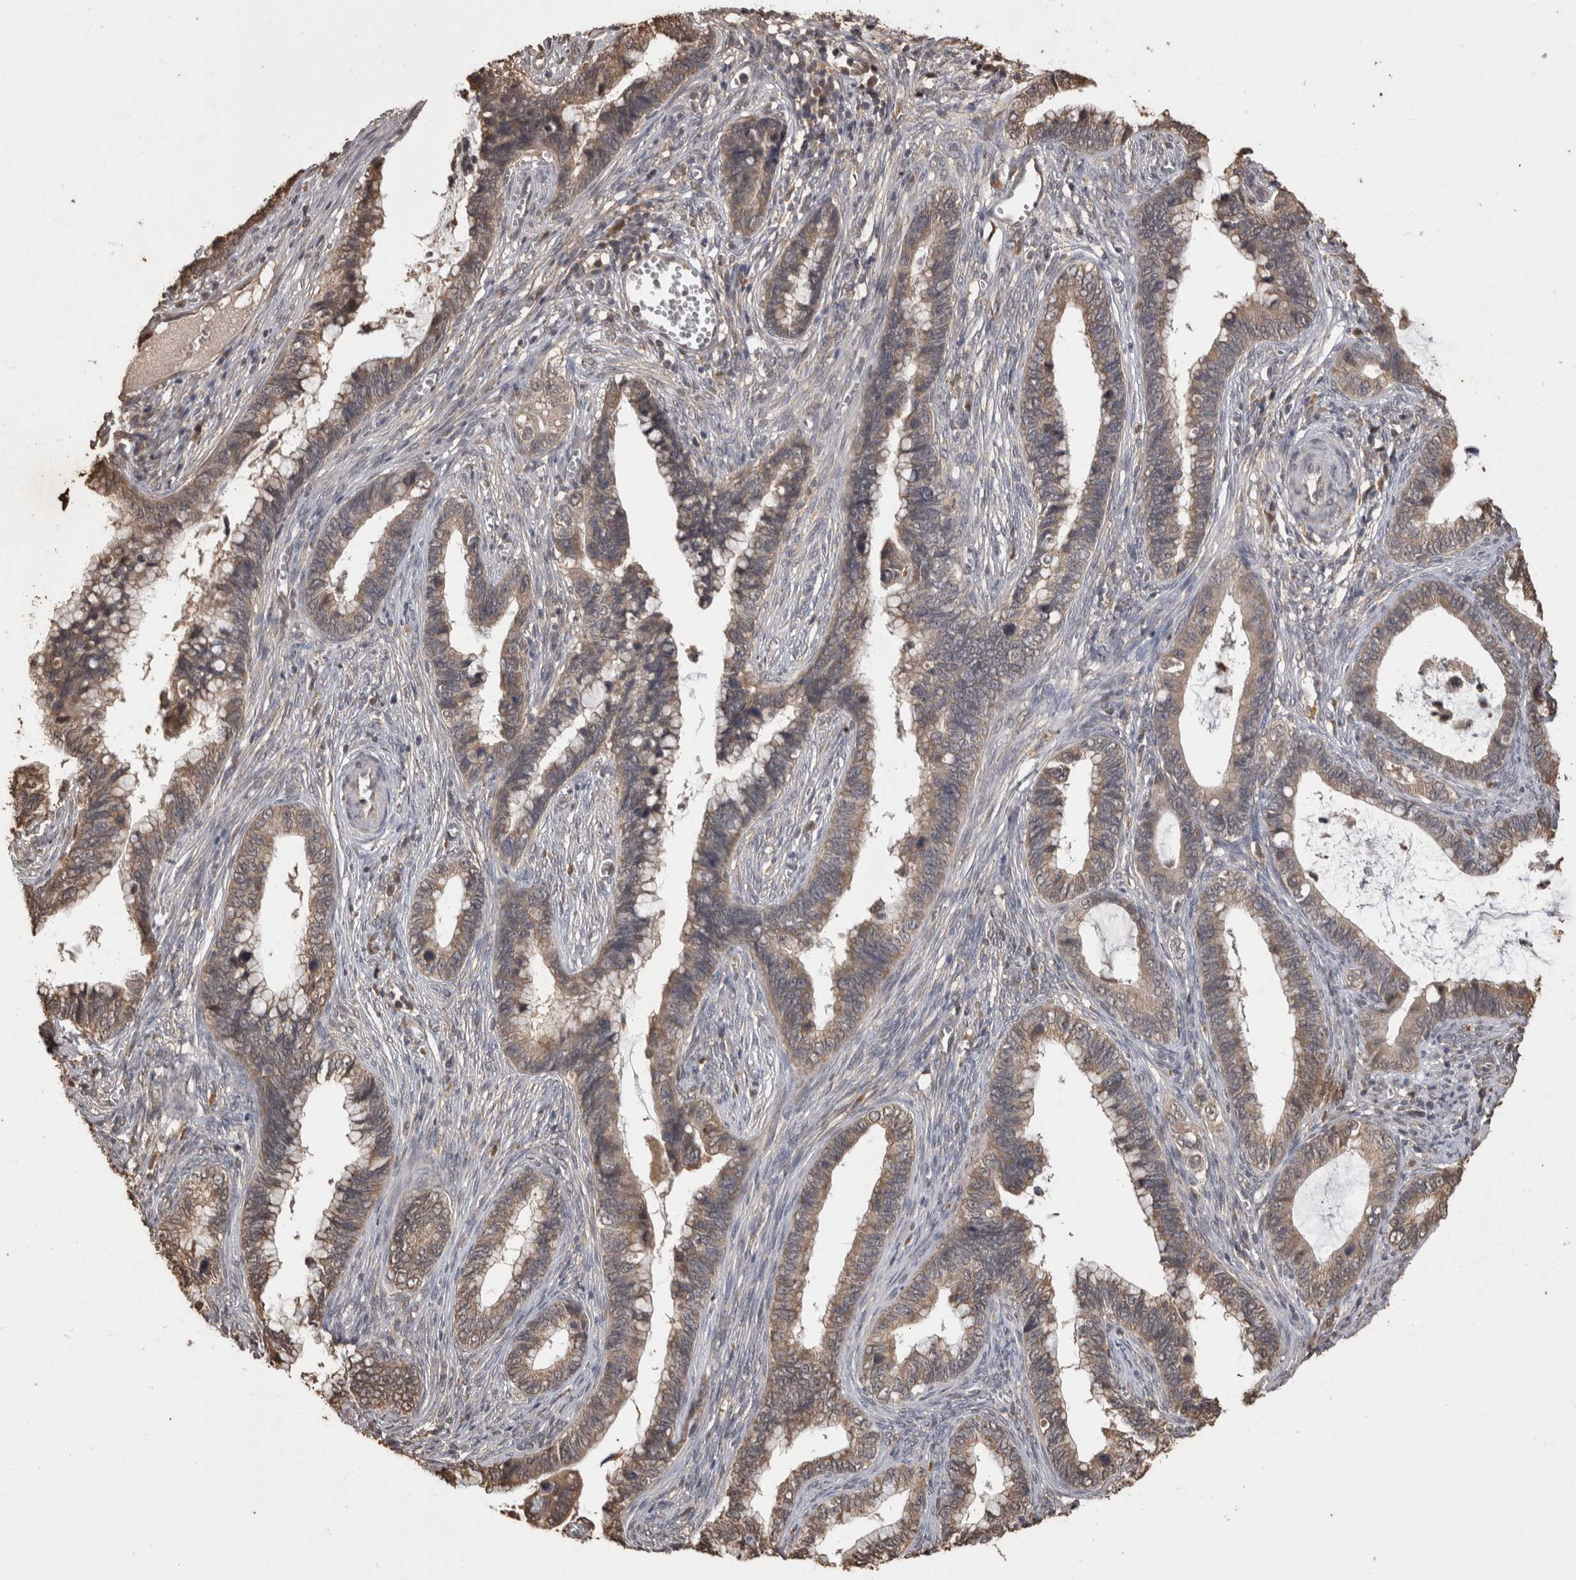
{"staining": {"intensity": "moderate", "quantity": ">75%", "location": "cytoplasmic/membranous"}, "tissue": "cervical cancer", "cell_type": "Tumor cells", "image_type": "cancer", "snomed": [{"axis": "morphology", "description": "Adenocarcinoma, NOS"}, {"axis": "topography", "description": "Cervix"}], "caption": "Cervical adenocarcinoma tissue exhibits moderate cytoplasmic/membranous staining in about >75% of tumor cells", "gene": "SOCS5", "patient": {"sex": "female", "age": 44}}